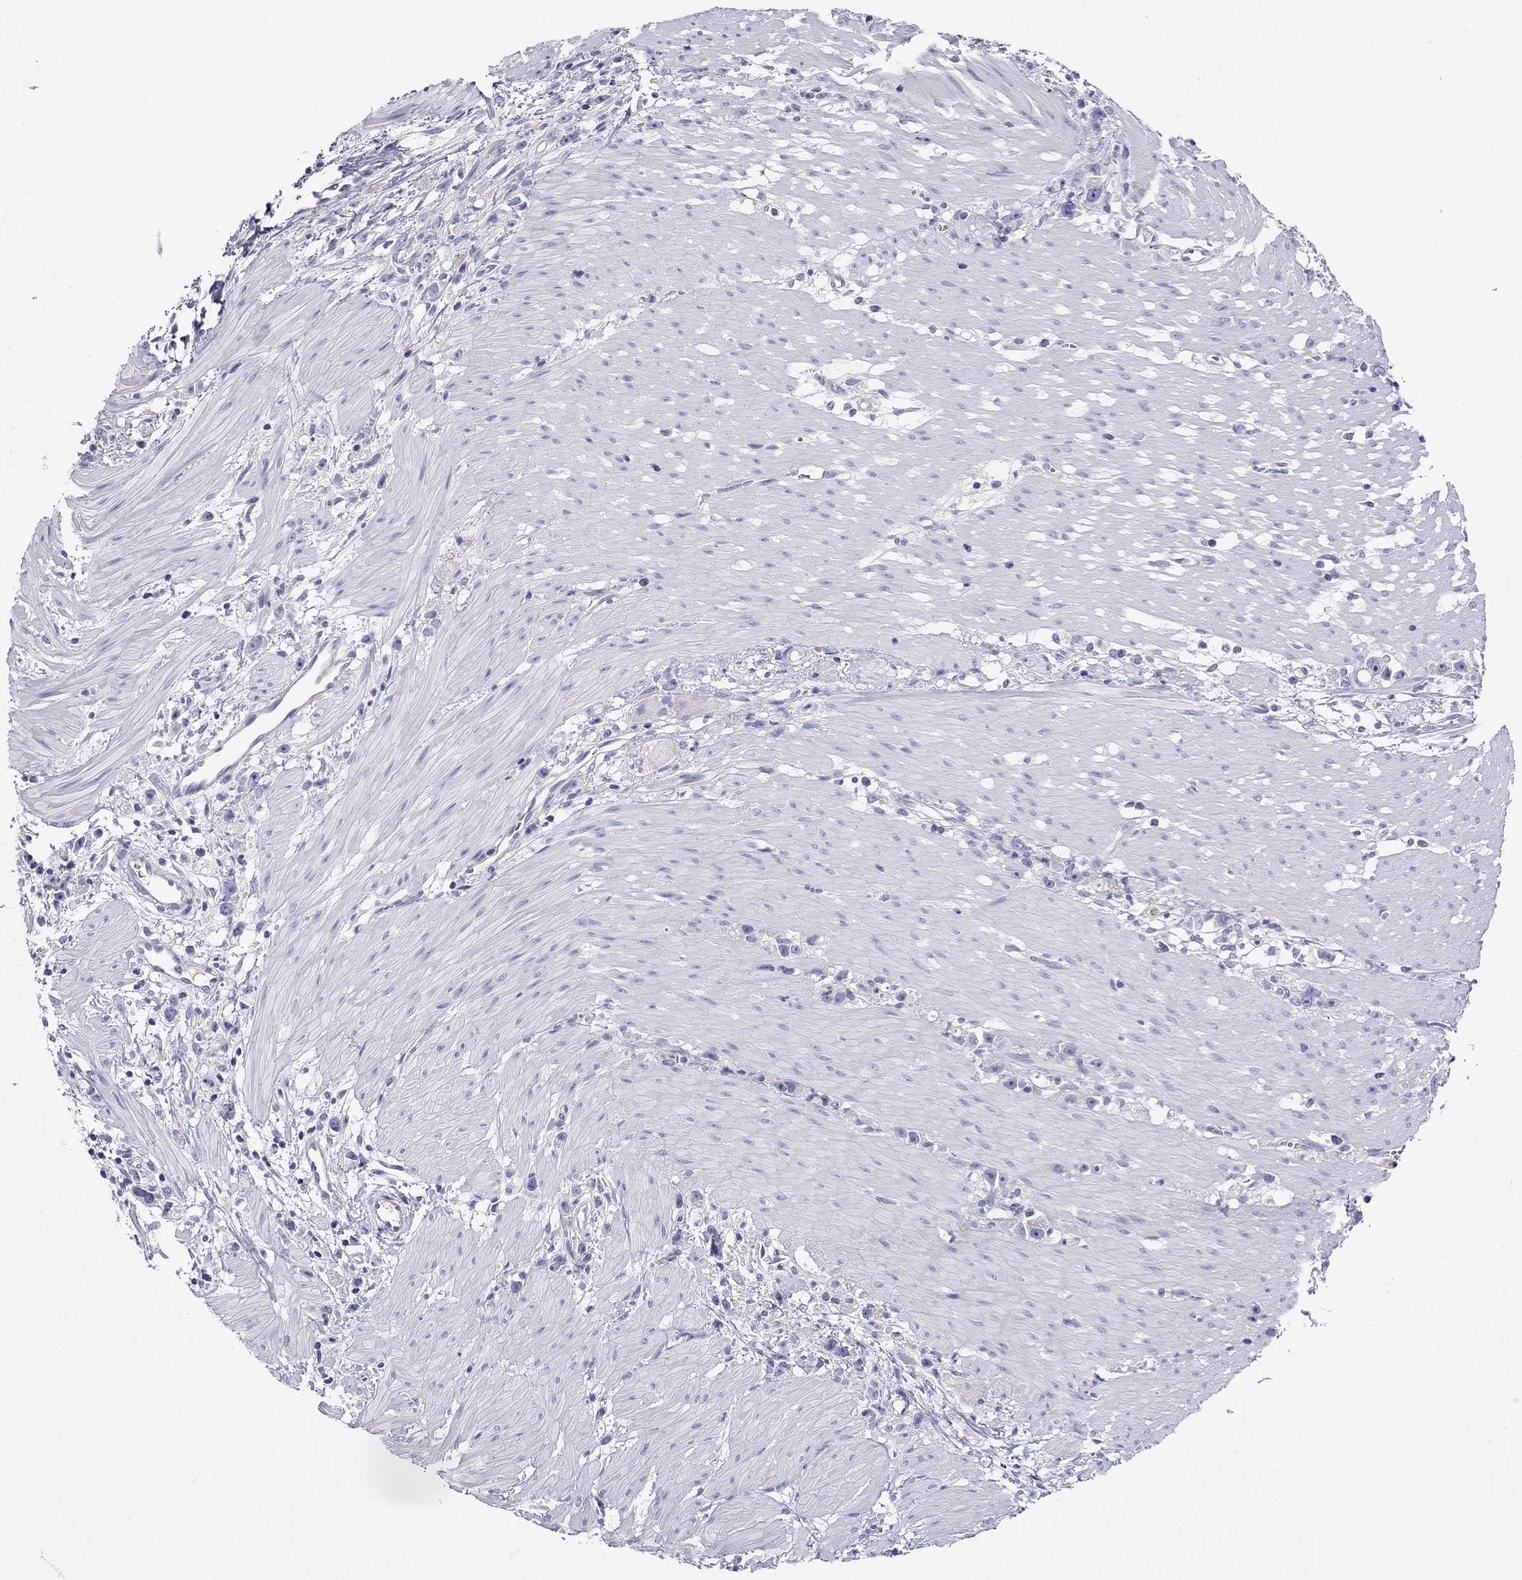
{"staining": {"intensity": "negative", "quantity": "none", "location": "none"}, "tissue": "stomach cancer", "cell_type": "Tumor cells", "image_type": "cancer", "snomed": [{"axis": "morphology", "description": "Adenocarcinoma, NOS"}, {"axis": "topography", "description": "Stomach"}], "caption": "Human stomach adenocarcinoma stained for a protein using immunohistochemistry reveals no expression in tumor cells.", "gene": "CAPNS2", "patient": {"sex": "female", "age": 59}}